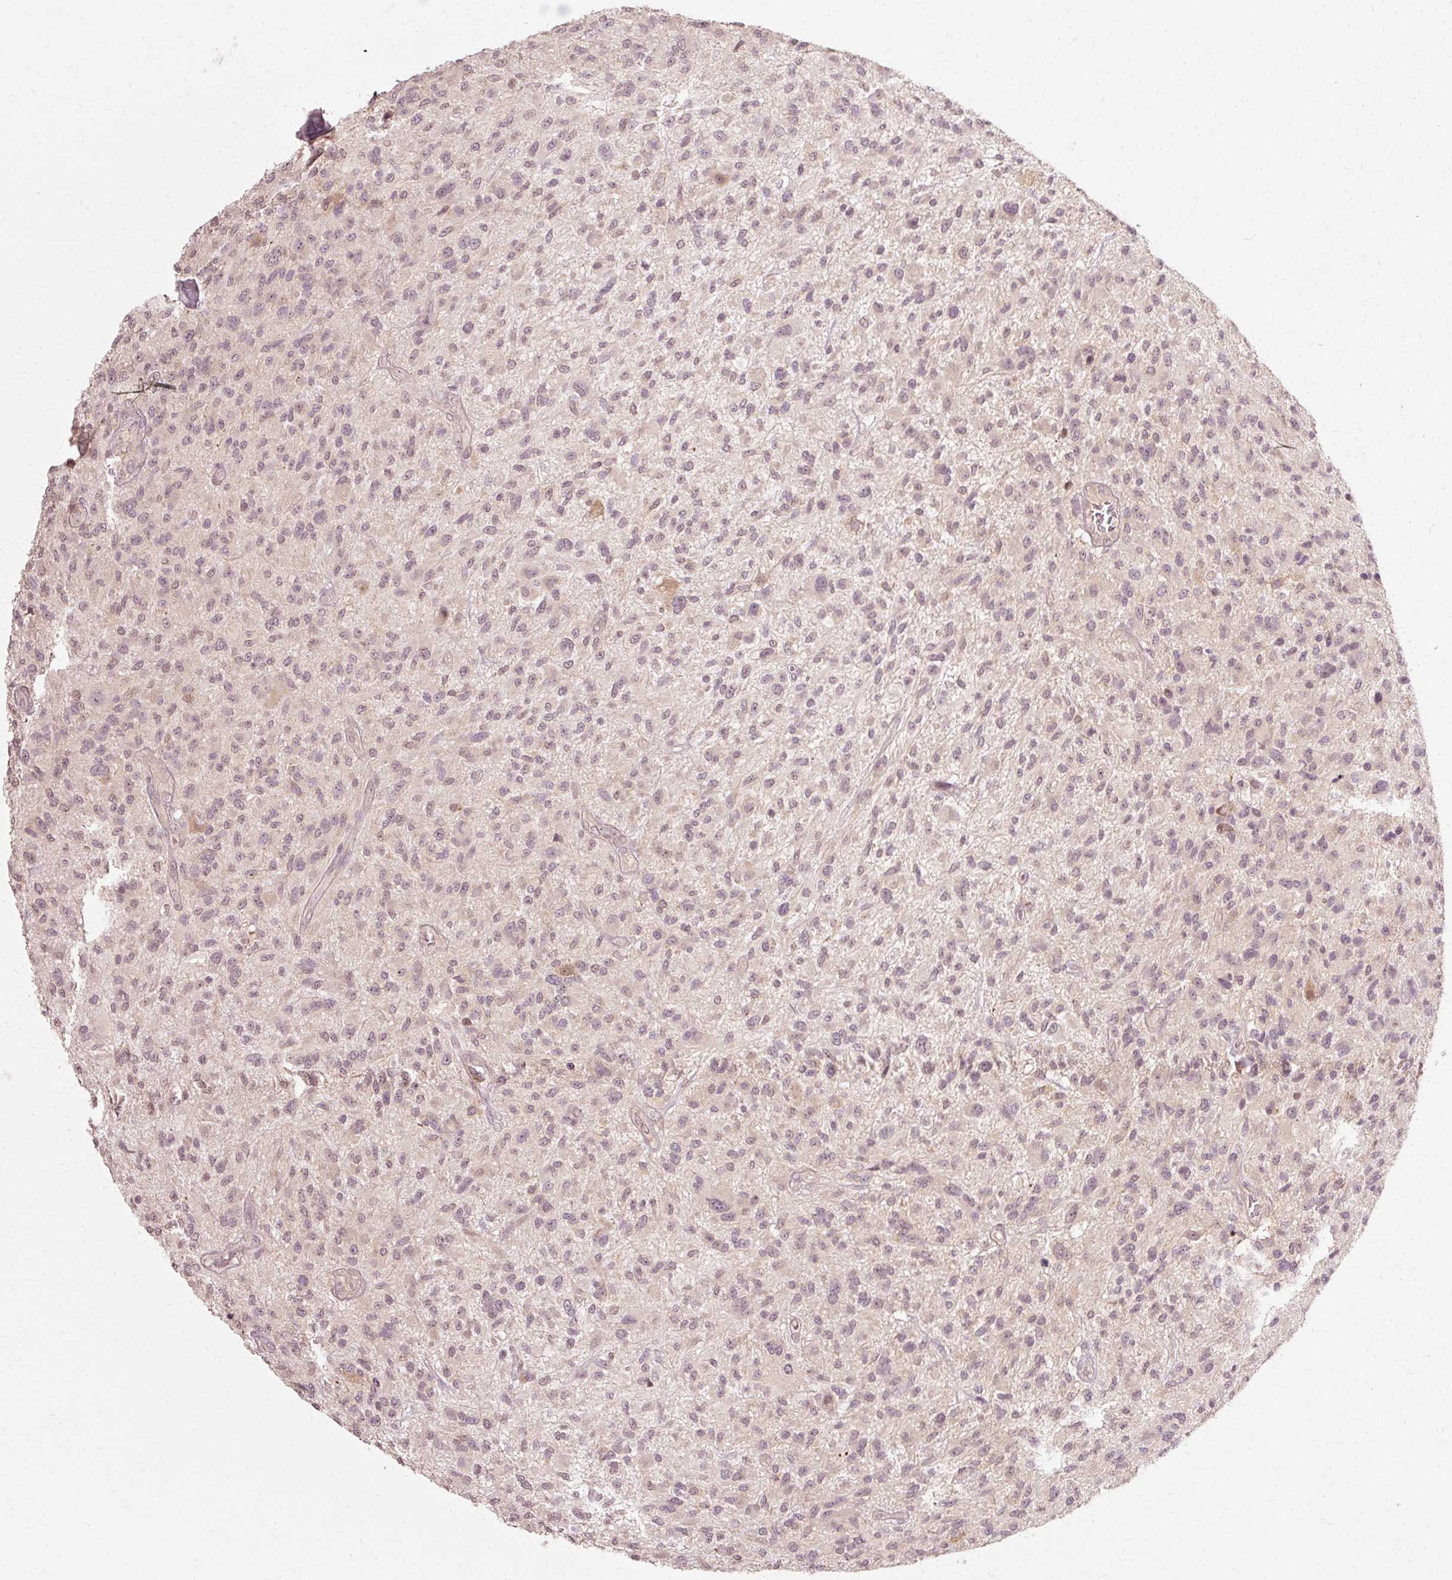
{"staining": {"intensity": "negative", "quantity": "none", "location": "none"}, "tissue": "glioma", "cell_type": "Tumor cells", "image_type": "cancer", "snomed": [{"axis": "morphology", "description": "Glioma, malignant, High grade"}, {"axis": "topography", "description": "Brain"}], "caption": "An immunohistochemistry photomicrograph of high-grade glioma (malignant) is shown. There is no staining in tumor cells of high-grade glioma (malignant).", "gene": "RGPD5", "patient": {"sex": "male", "age": 47}}